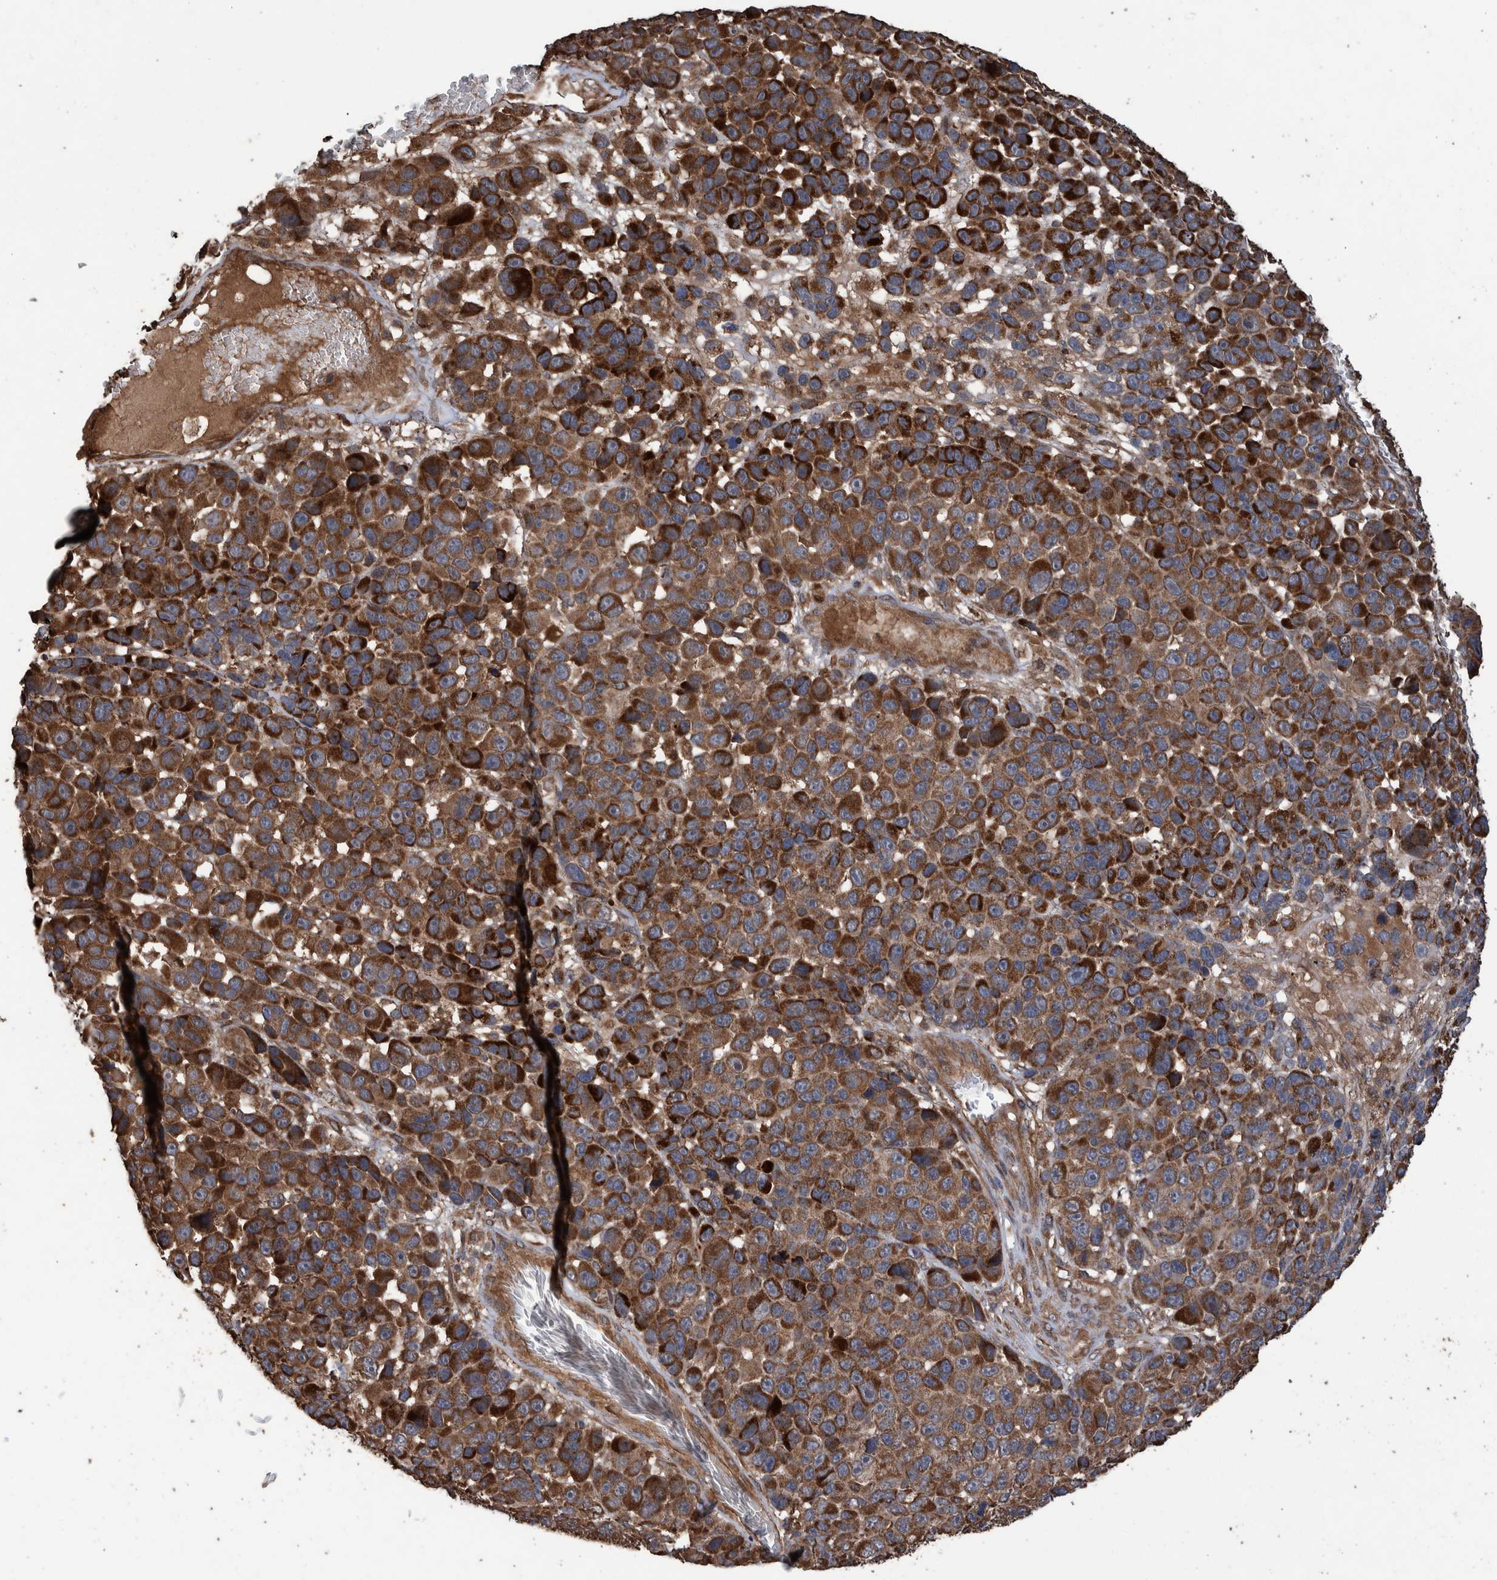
{"staining": {"intensity": "strong", "quantity": ">75%", "location": "cytoplasmic/membranous"}, "tissue": "melanoma", "cell_type": "Tumor cells", "image_type": "cancer", "snomed": [{"axis": "morphology", "description": "Malignant melanoma, NOS"}, {"axis": "topography", "description": "Skin"}], "caption": "Melanoma stained with DAB (3,3'-diaminobenzidine) immunohistochemistry shows high levels of strong cytoplasmic/membranous staining in about >75% of tumor cells. (DAB (3,3'-diaminobenzidine) IHC, brown staining for protein, blue staining for nuclei).", "gene": "TRIM16", "patient": {"sex": "male", "age": 53}}